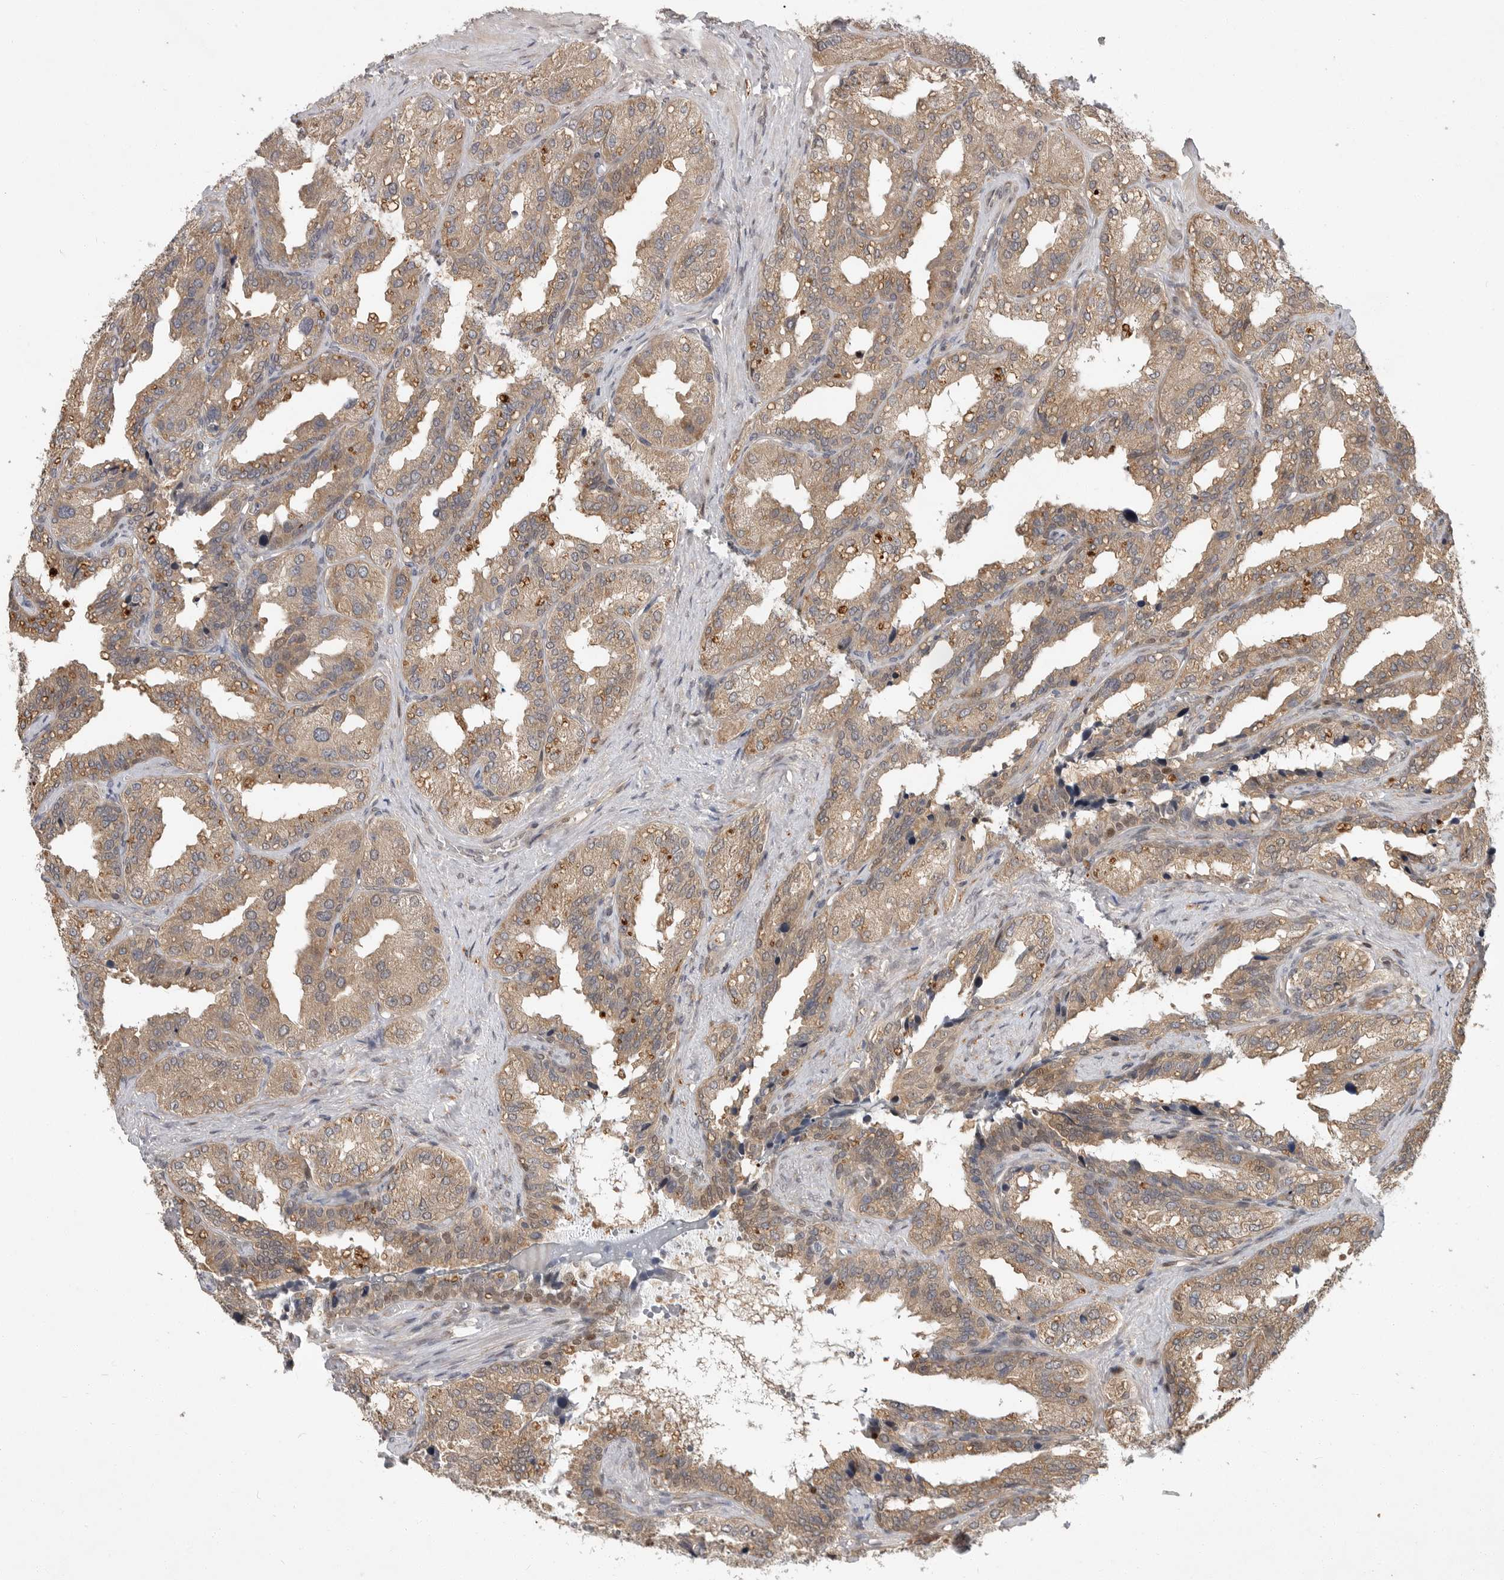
{"staining": {"intensity": "moderate", "quantity": ">75%", "location": "cytoplasmic/membranous"}, "tissue": "seminal vesicle", "cell_type": "Glandular cells", "image_type": "normal", "snomed": [{"axis": "morphology", "description": "Normal tissue, NOS"}, {"axis": "topography", "description": "Prostate"}, {"axis": "topography", "description": "Seminal veicle"}], "caption": "Glandular cells reveal medium levels of moderate cytoplasmic/membranous positivity in approximately >75% of cells in normal seminal vesicle. Using DAB (brown) and hematoxylin (blue) stains, captured at high magnification using brightfield microscopy.", "gene": "OSBPL9", "patient": {"sex": "male", "age": 51}}